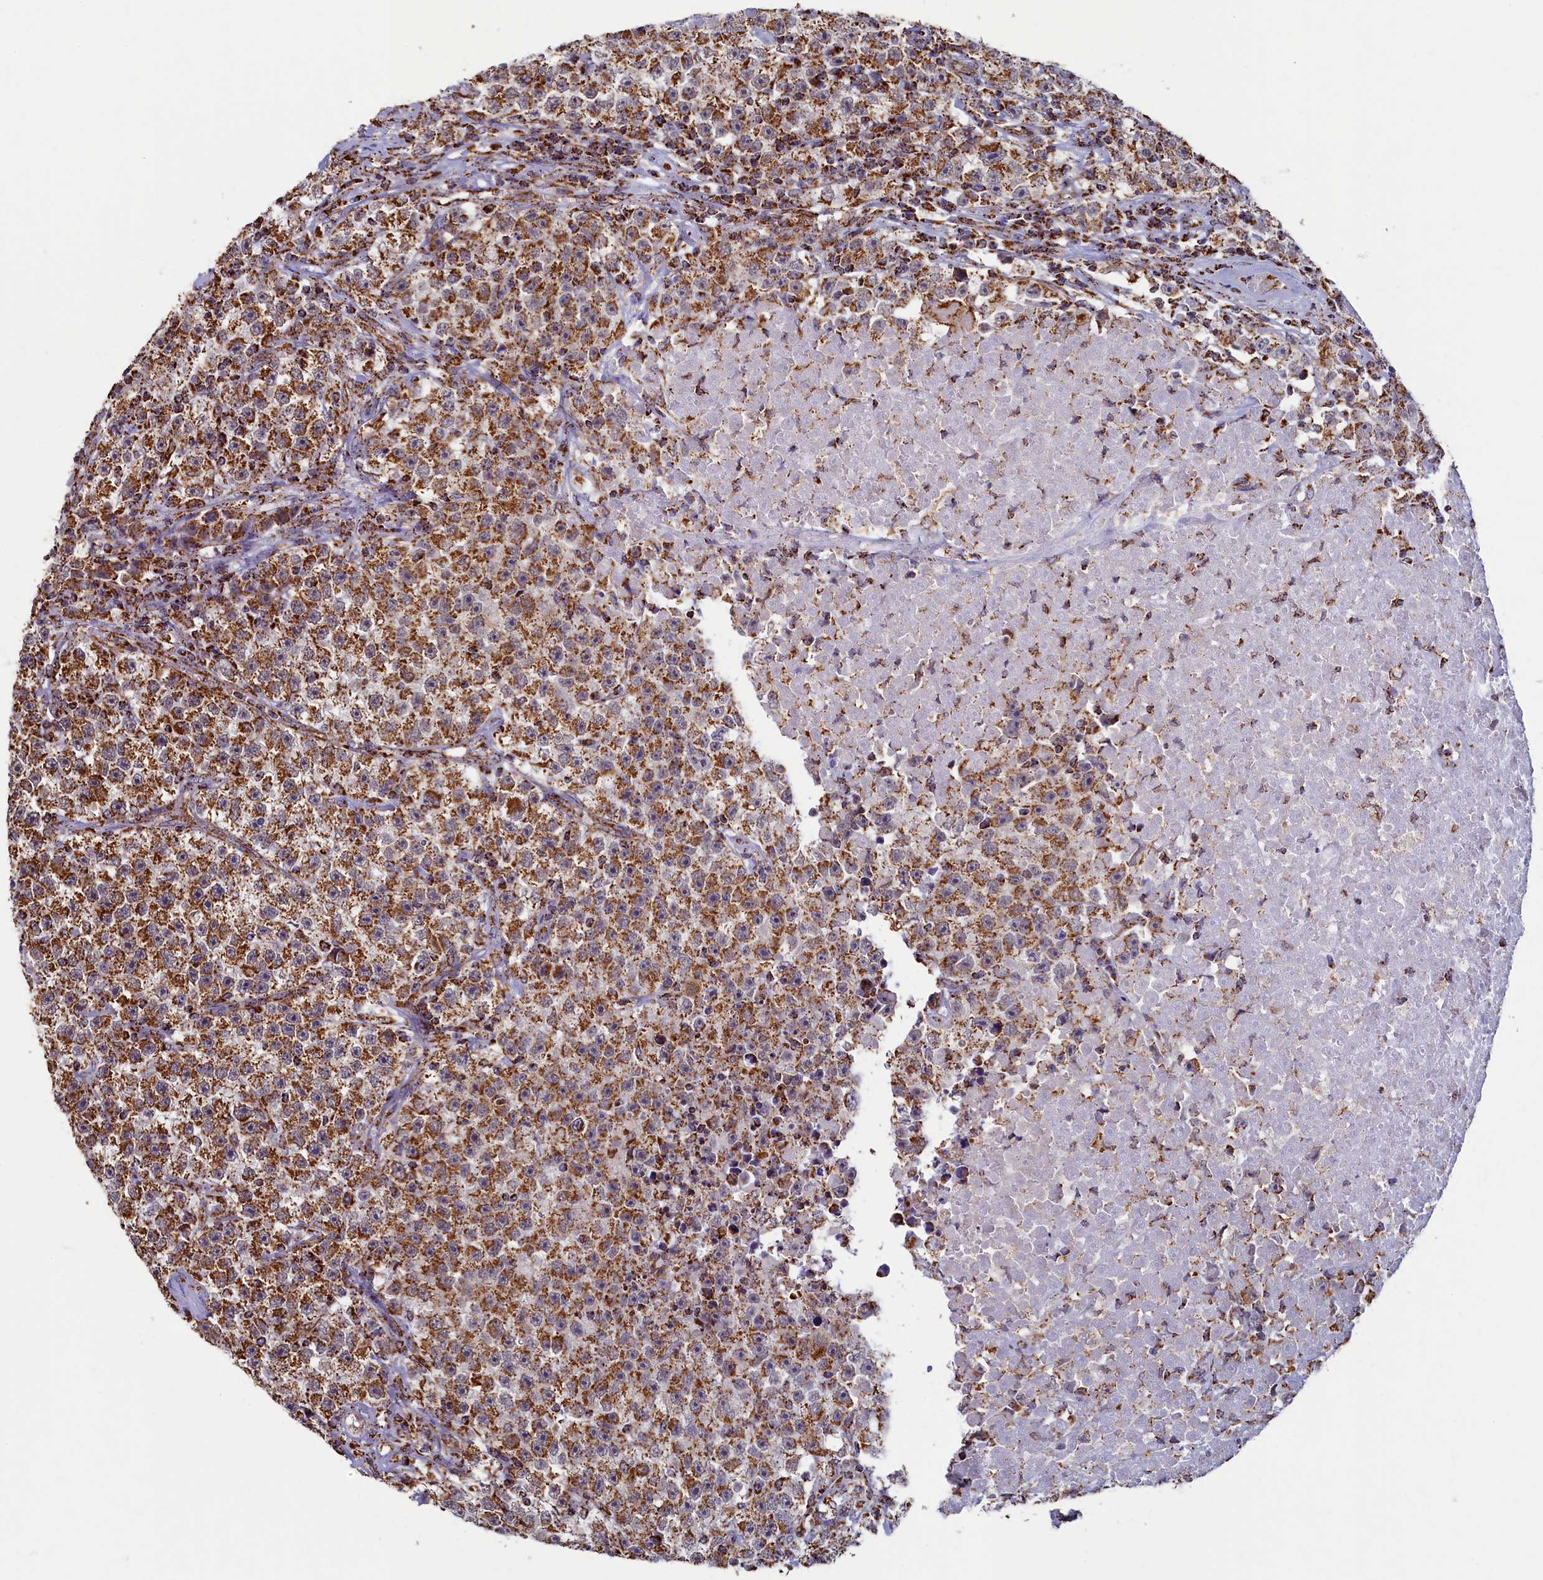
{"staining": {"intensity": "moderate", "quantity": ">75%", "location": "cytoplasmic/membranous"}, "tissue": "testis cancer", "cell_type": "Tumor cells", "image_type": "cancer", "snomed": [{"axis": "morphology", "description": "Seminoma, NOS"}, {"axis": "topography", "description": "Testis"}], "caption": "High-power microscopy captured an IHC micrograph of seminoma (testis), revealing moderate cytoplasmic/membranous staining in approximately >75% of tumor cells.", "gene": "SPR", "patient": {"sex": "male", "age": 22}}